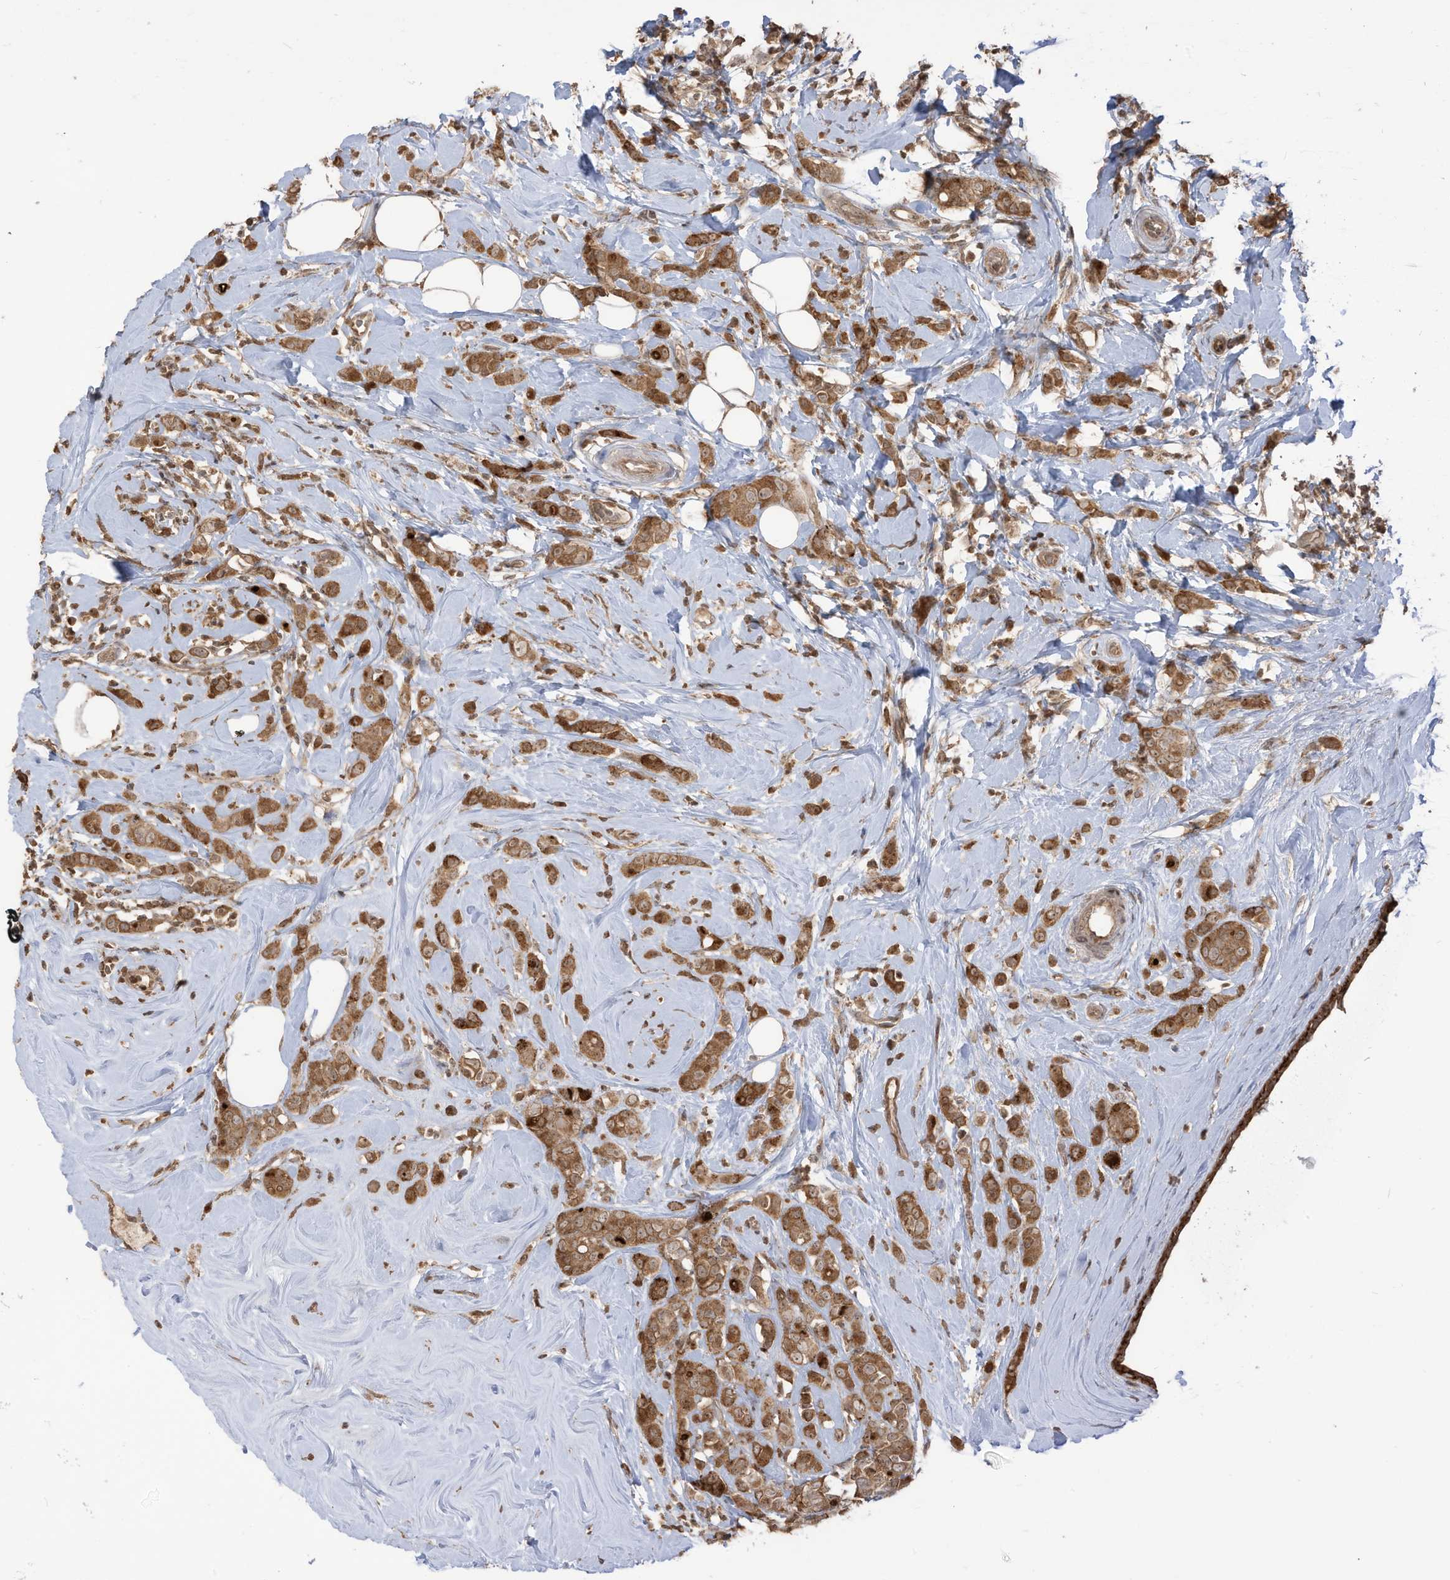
{"staining": {"intensity": "moderate", "quantity": ">75%", "location": "cytoplasmic/membranous"}, "tissue": "breast cancer", "cell_type": "Tumor cells", "image_type": "cancer", "snomed": [{"axis": "morphology", "description": "Lobular carcinoma"}, {"axis": "topography", "description": "Breast"}], "caption": "Human breast cancer stained with a brown dye displays moderate cytoplasmic/membranous positive expression in about >75% of tumor cells.", "gene": "CARF", "patient": {"sex": "female", "age": 47}}